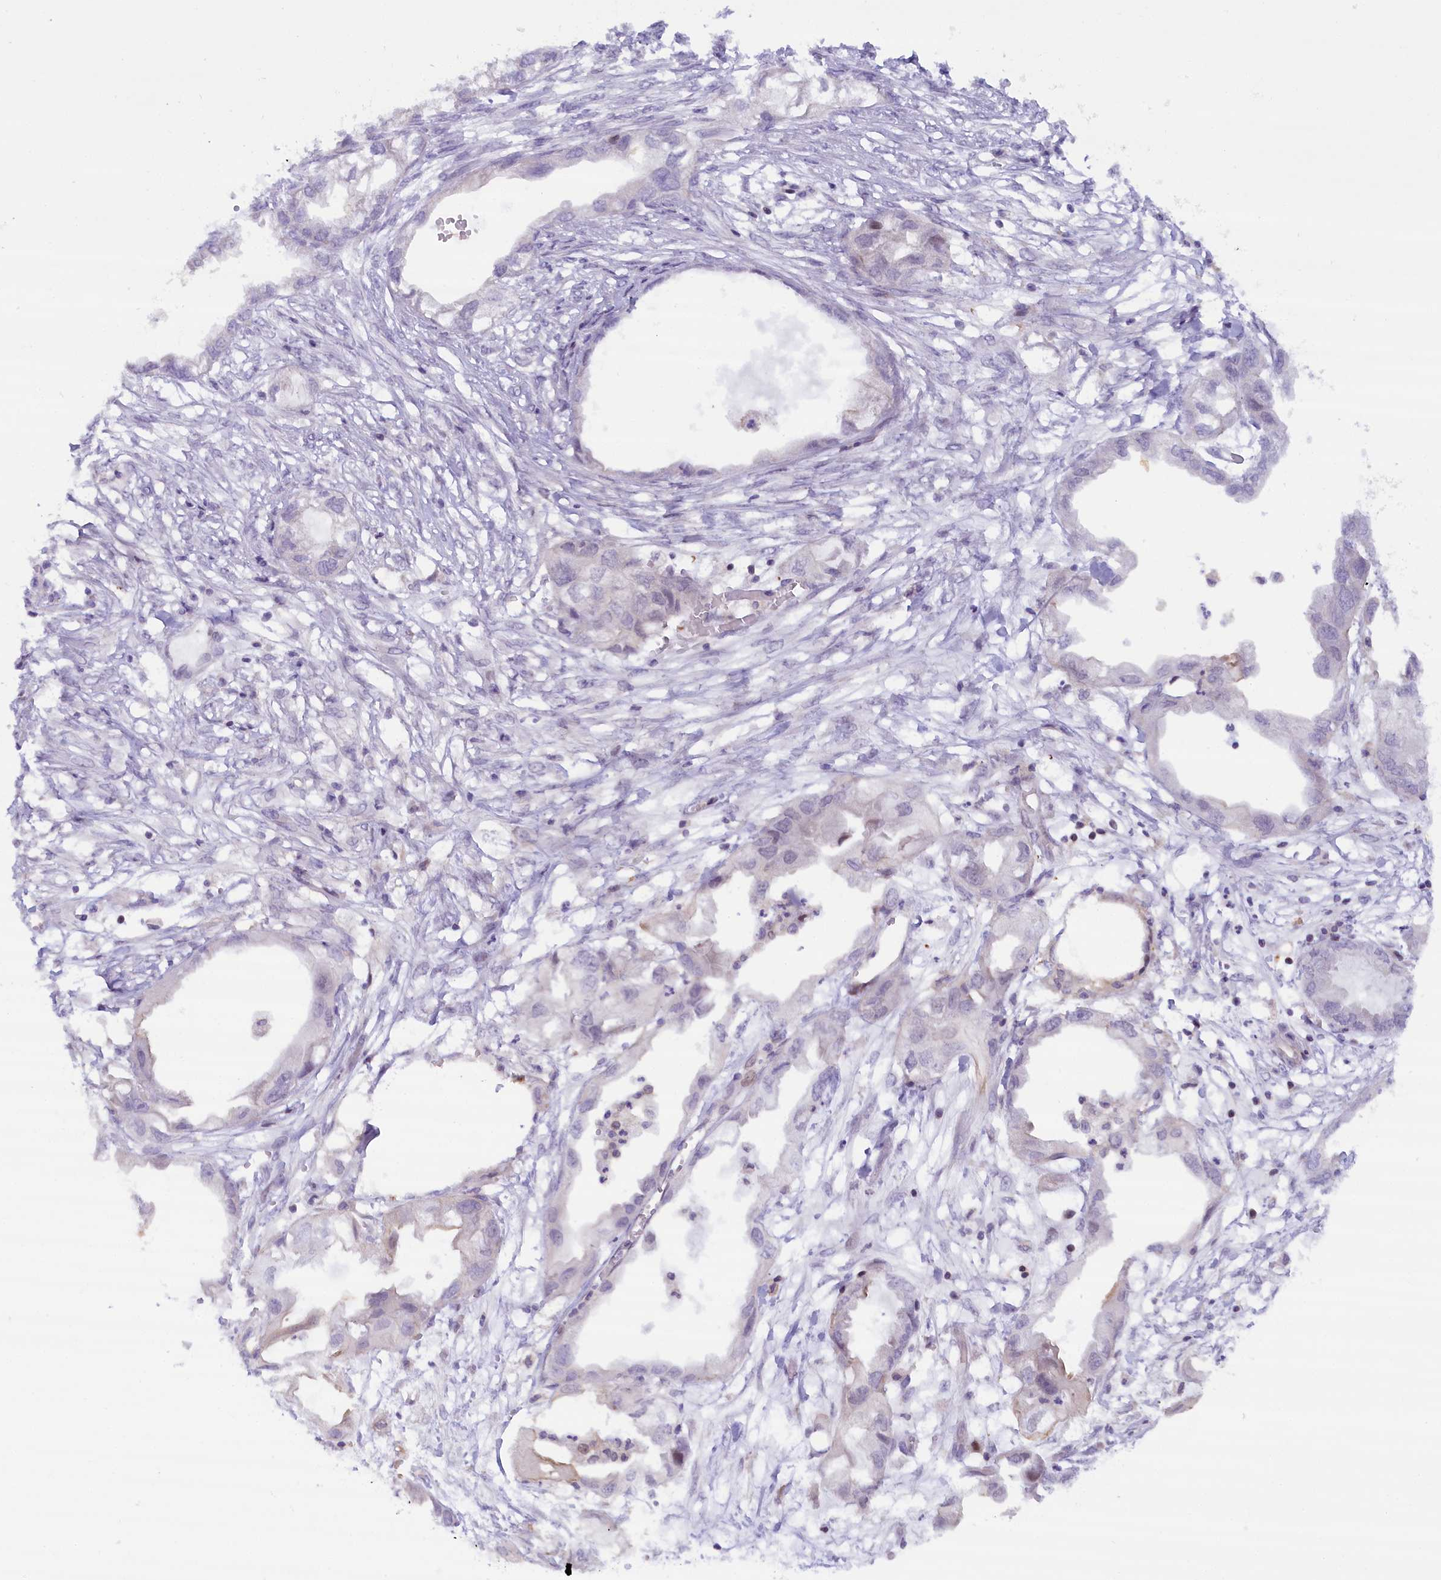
{"staining": {"intensity": "negative", "quantity": "none", "location": "none"}, "tissue": "endometrial cancer", "cell_type": "Tumor cells", "image_type": "cancer", "snomed": [{"axis": "morphology", "description": "Adenocarcinoma, NOS"}, {"axis": "morphology", "description": "Adenocarcinoma, metastatic, NOS"}, {"axis": "topography", "description": "Adipose tissue"}, {"axis": "topography", "description": "Endometrium"}], "caption": "Immunohistochemical staining of metastatic adenocarcinoma (endometrial) demonstrates no significant staining in tumor cells.", "gene": "FCHO1", "patient": {"sex": "female", "age": 67}}